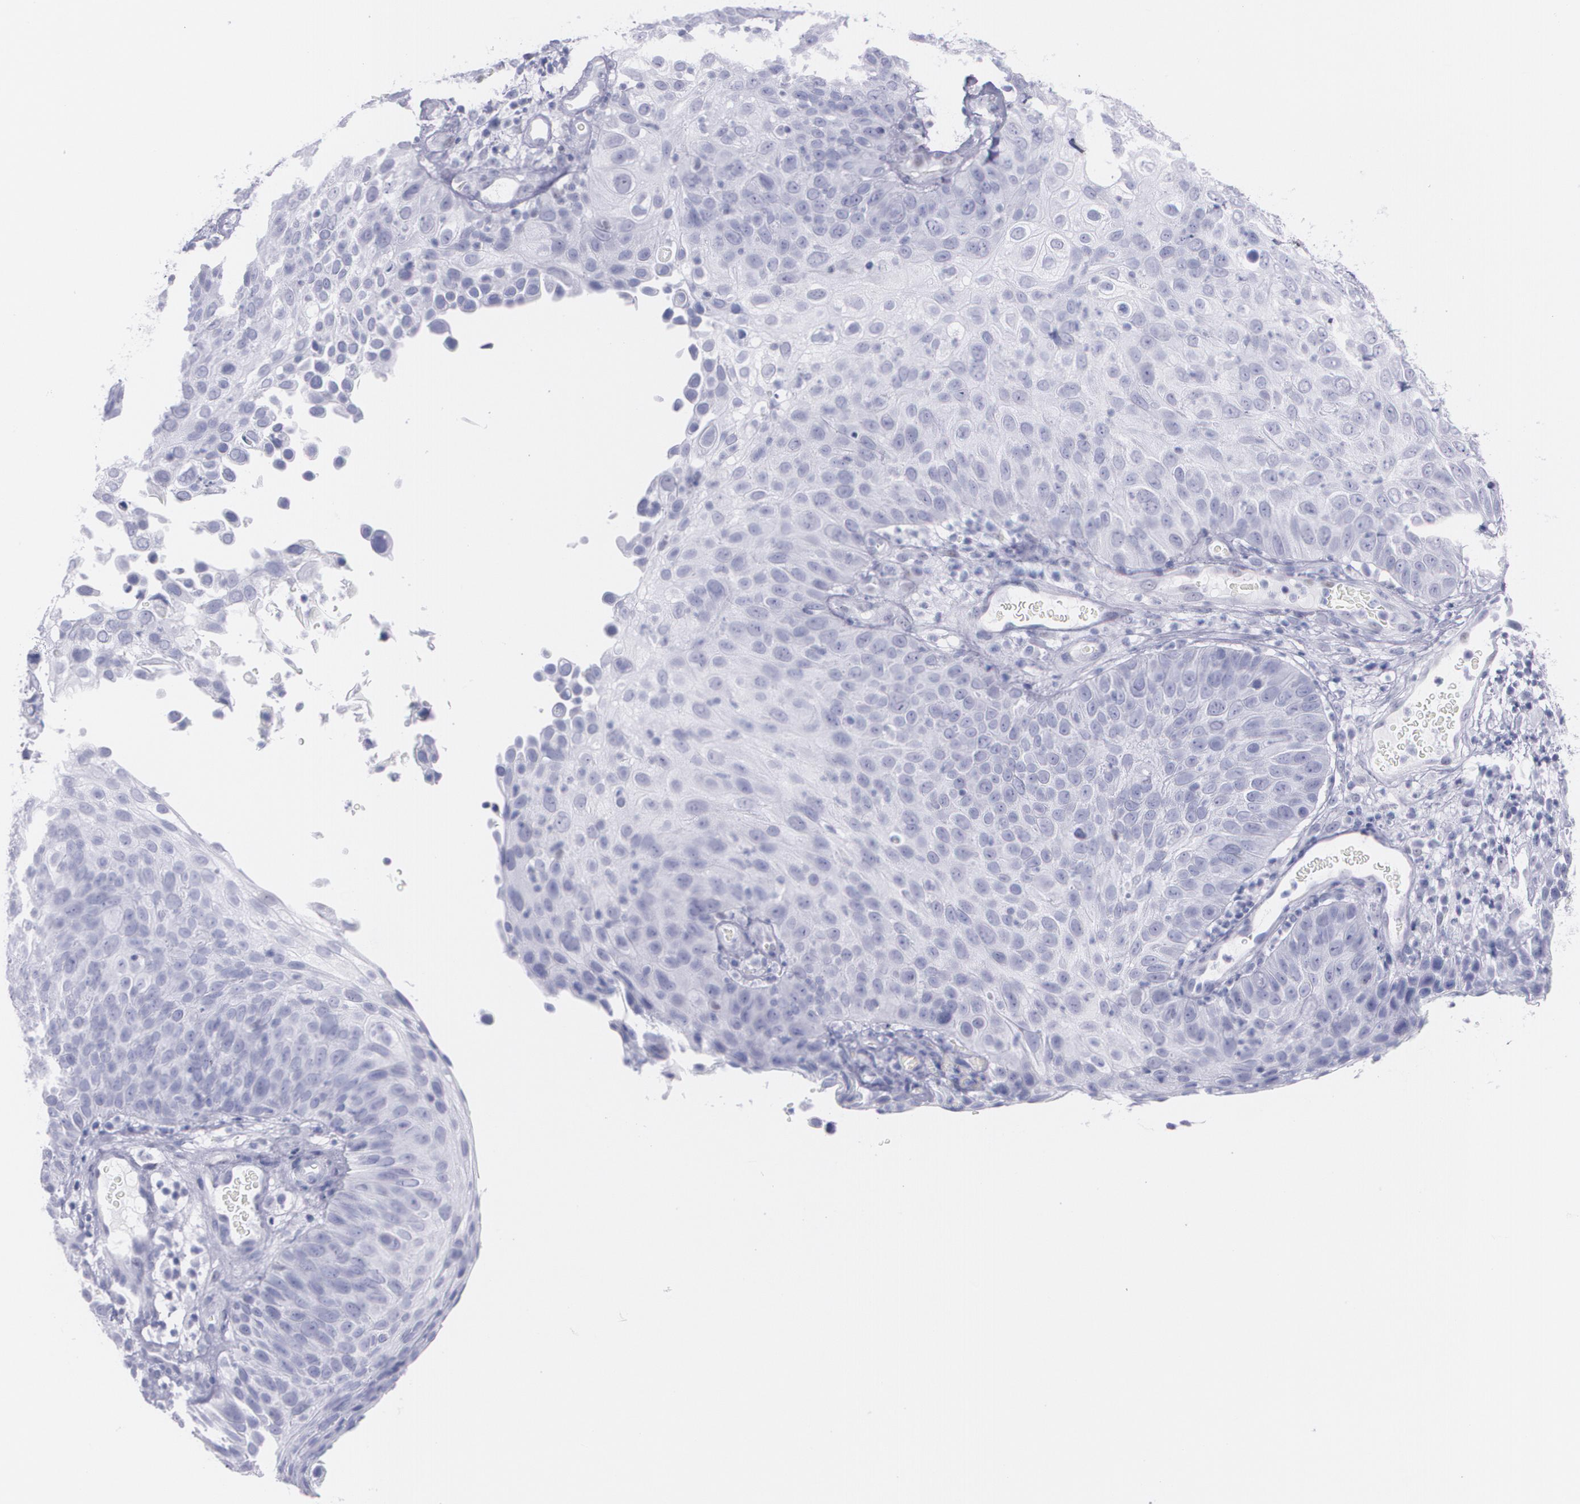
{"staining": {"intensity": "negative", "quantity": "none", "location": "none"}, "tissue": "skin cancer", "cell_type": "Tumor cells", "image_type": "cancer", "snomed": [{"axis": "morphology", "description": "Squamous cell carcinoma, NOS"}, {"axis": "topography", "description": "Skin"}], "caption": "IHC image of human skin cancer stained for a protein (brown), which demonstrates no staining in tumor cells. Brightfield microscopy of immunohistochemistry stained with DAB (brown) and hematoxylin (blue), captured at high magnification.", "gene": "TP53", "patient": {"sex": "male", "age": 87}}